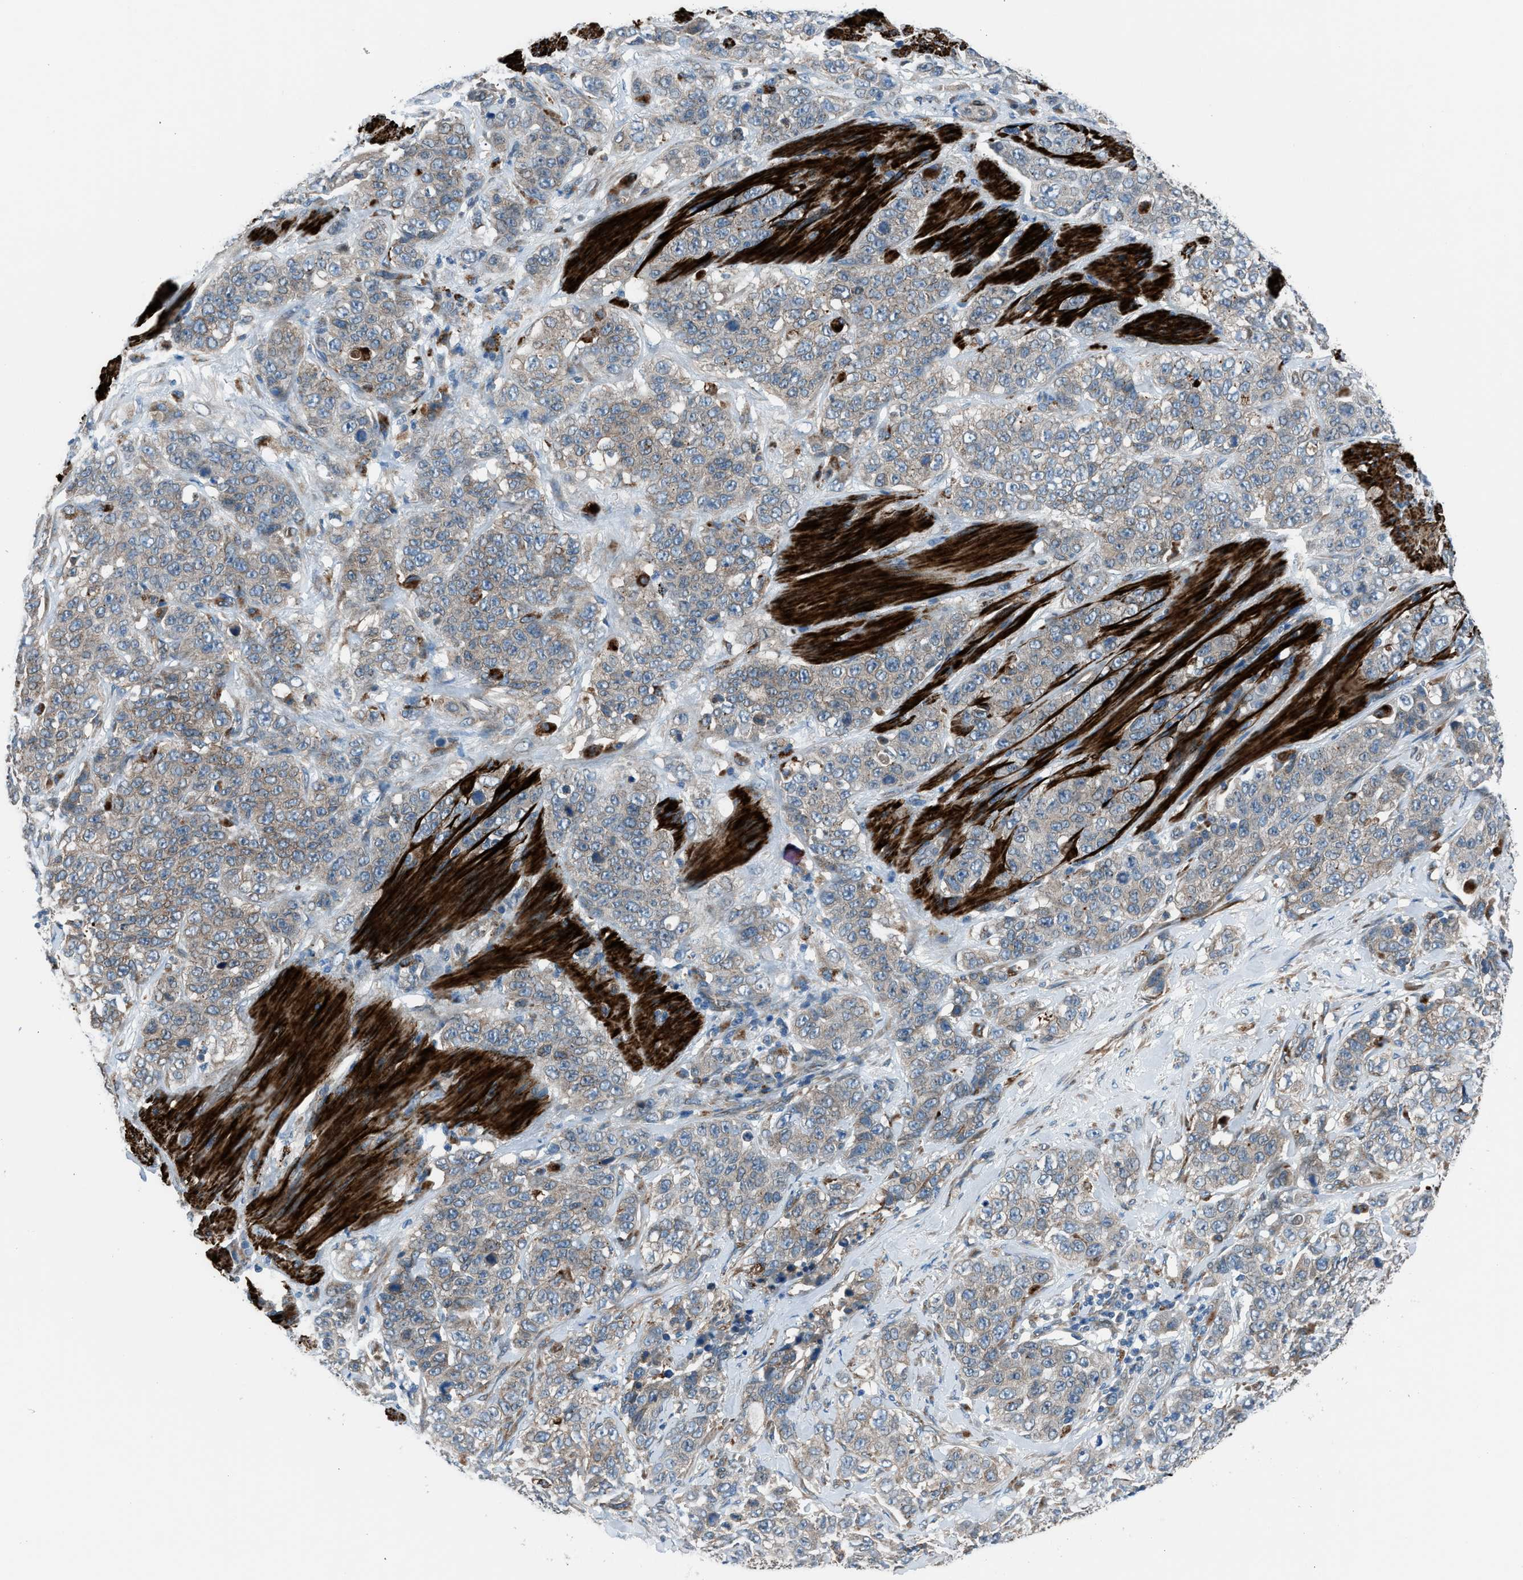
{"staining": {"intensity": "weak", "quantity": "<25%", "location": "cytoplasmic/membranous"}, "tissue": "stomach cancer", "cell_type": "Tumor cells", "image_type": "cancer", "snomed": [{"axis": "morphology", "description": "Adenocarcinoma, NOS"}, {"axis": "topography", "description": "Stomach"}], "caption": "Stomach cancer (adenocarcinoma) was stained to show a protein in brown. There is no significant positivity in tumor cells. Brightfield microscopy of immunohistochemistry (IHC) stained with DAB (3,3'-diaminobenzidine) (brown) and hematoxylin (blue), captured at high magnification.", "gene": "LMBR1", "patient": {"sex": "male", "age": 48}}